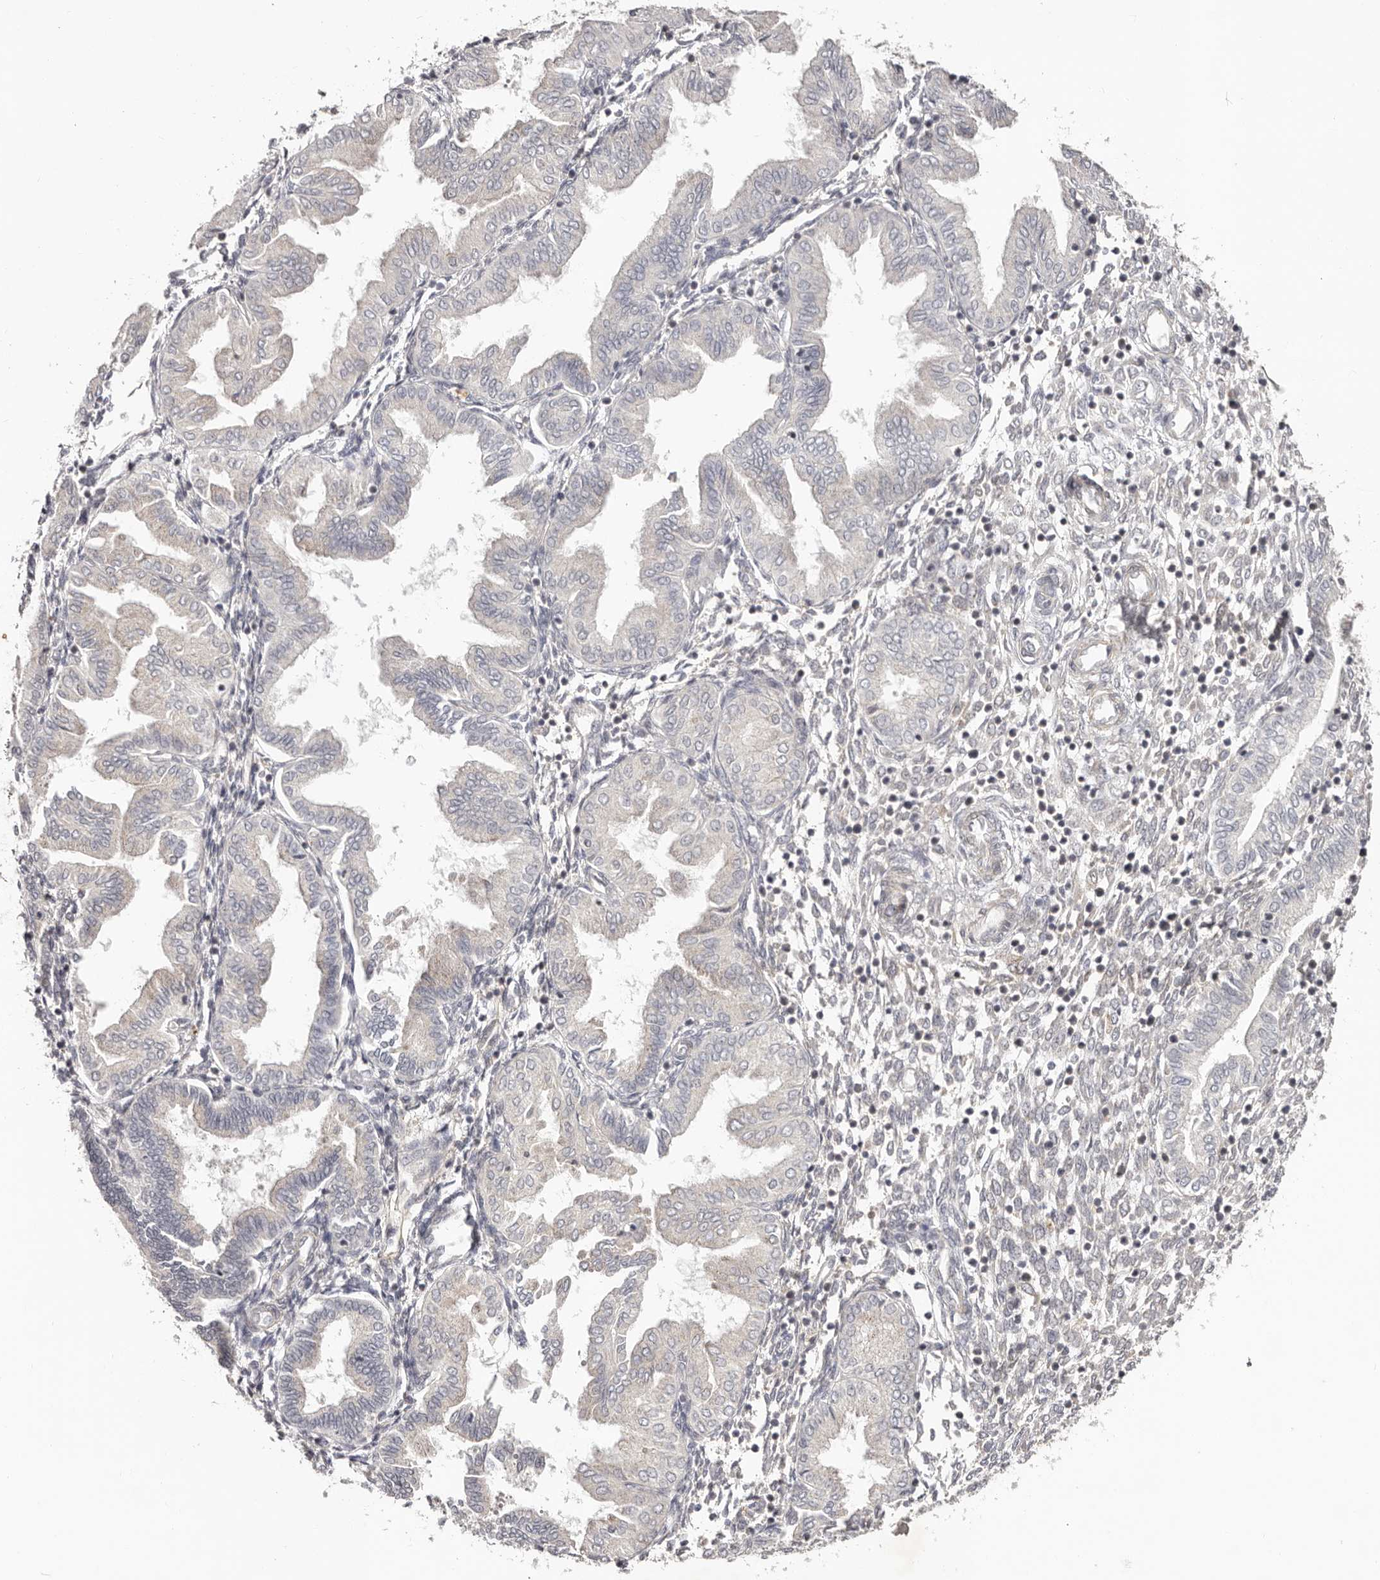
{"staining": {"intensity": "weak", "quantity": "25%-75%", "location": "cytoplasmic/membranous"}, "tissue": "endometrium", "cell_type": "Cells in endometrial stroma", "image_type": "normal", "snomed": [{"axis": "morphology", "description": "Normal tissue, NOS"}, {"axis": "topography", "description": "Endometrium"}], "caption": "An immunohistochemistry (IHC) image of benign tissue is shown. Protein staining in brown labels weak cytoplasmic/membranous positivity in endometrium within cells in endometrial stroma. (brown staining indicates protein expression, while blue staining denotes nuclei).", "gene": "MICAL2", "patient": {"sex": "female", "age": 53}}